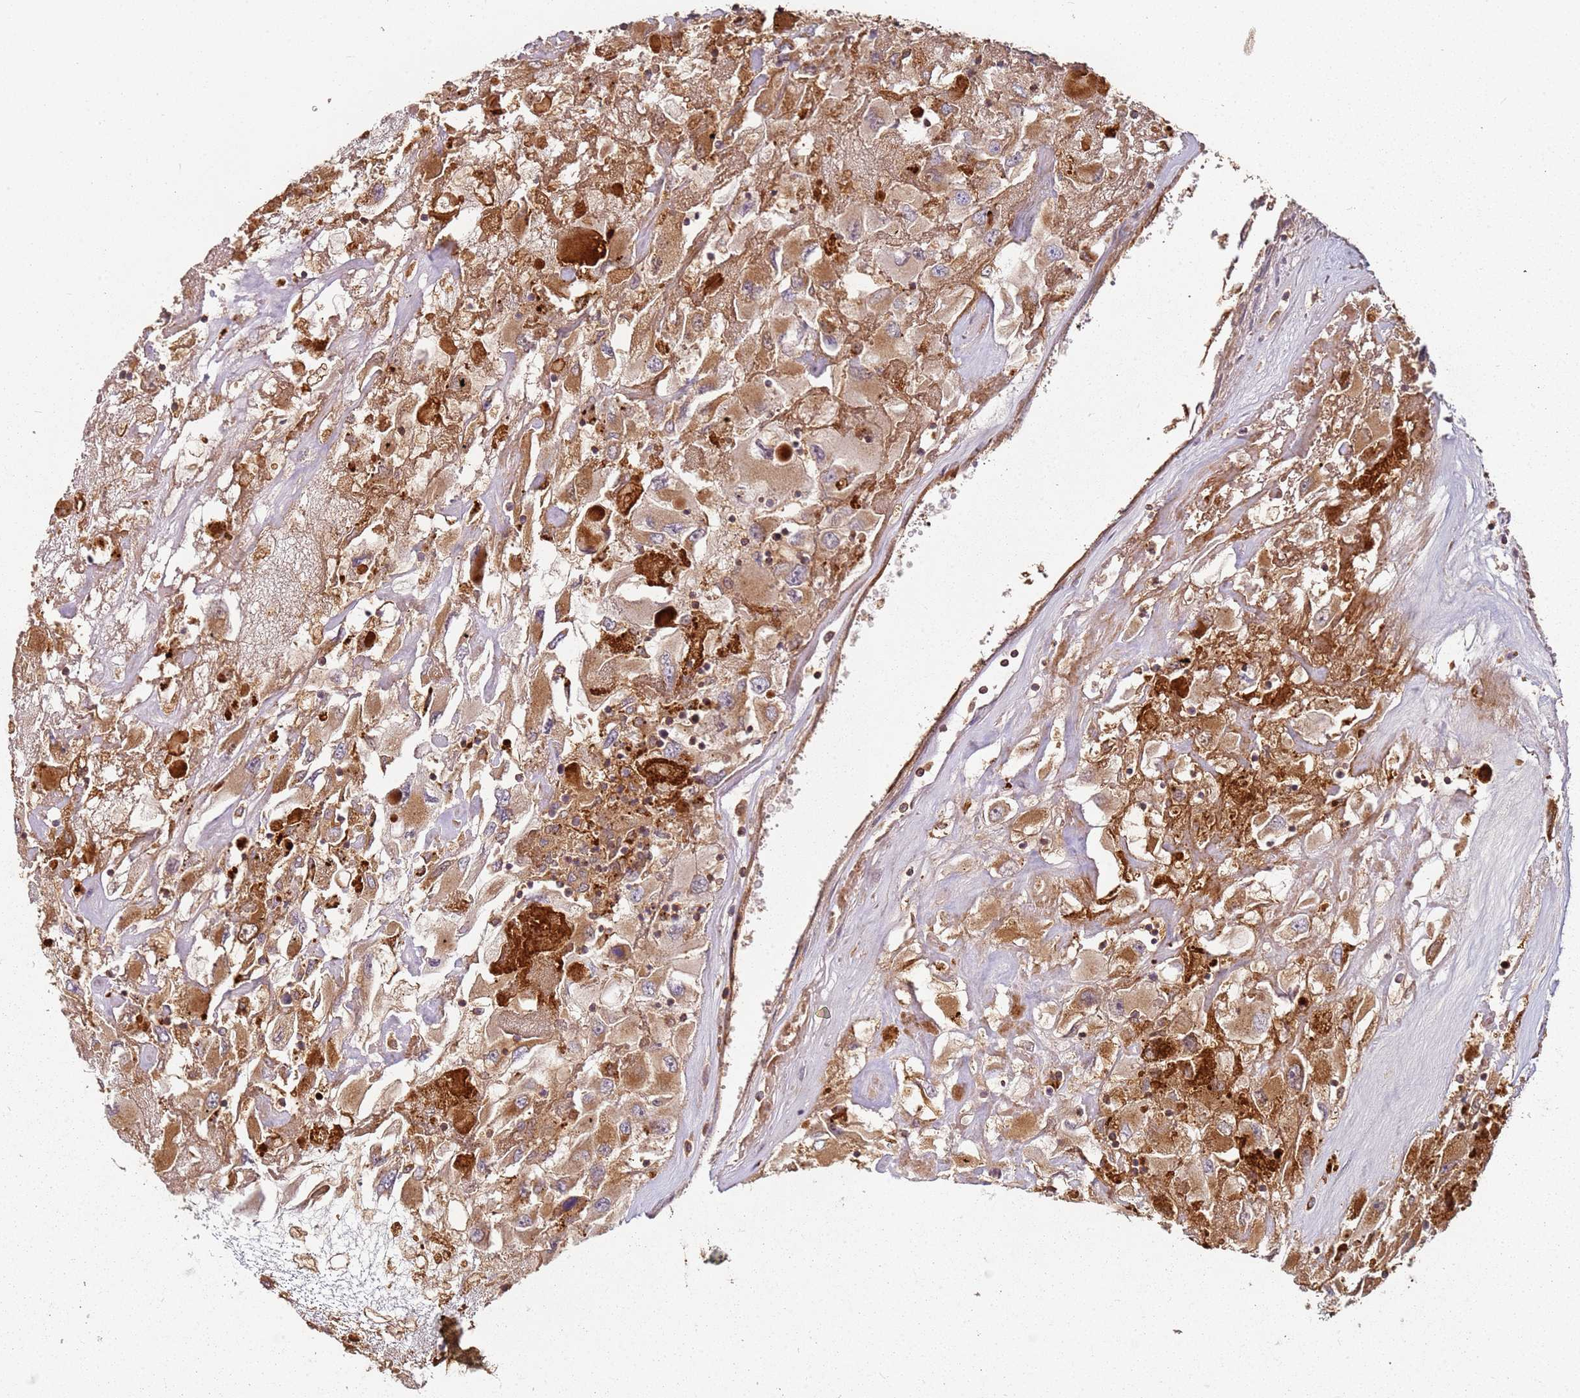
{"staining": {"intensity": "moderate", "quantity": ">75%", "location": "cytoplasmic/membranous"}, "tissue": "renal cancer", "cell_type": "Tumor cells", "image_type": "cancer", "snomed": [{"axis": "morphology", "description": "Adenocarcinoma, NOS"}, {"axis": "topography", "description": "Kidney"}], "caption": "A histopathology image showing moderate cytoplasmic/membranous staining in approximately >75% of tumor cells in renal adenocarcinoma, as visualized by brown immunohistochemical staining.", "gene": "SCGB2B2", "patient": {"sex": "female", "age": 52}}